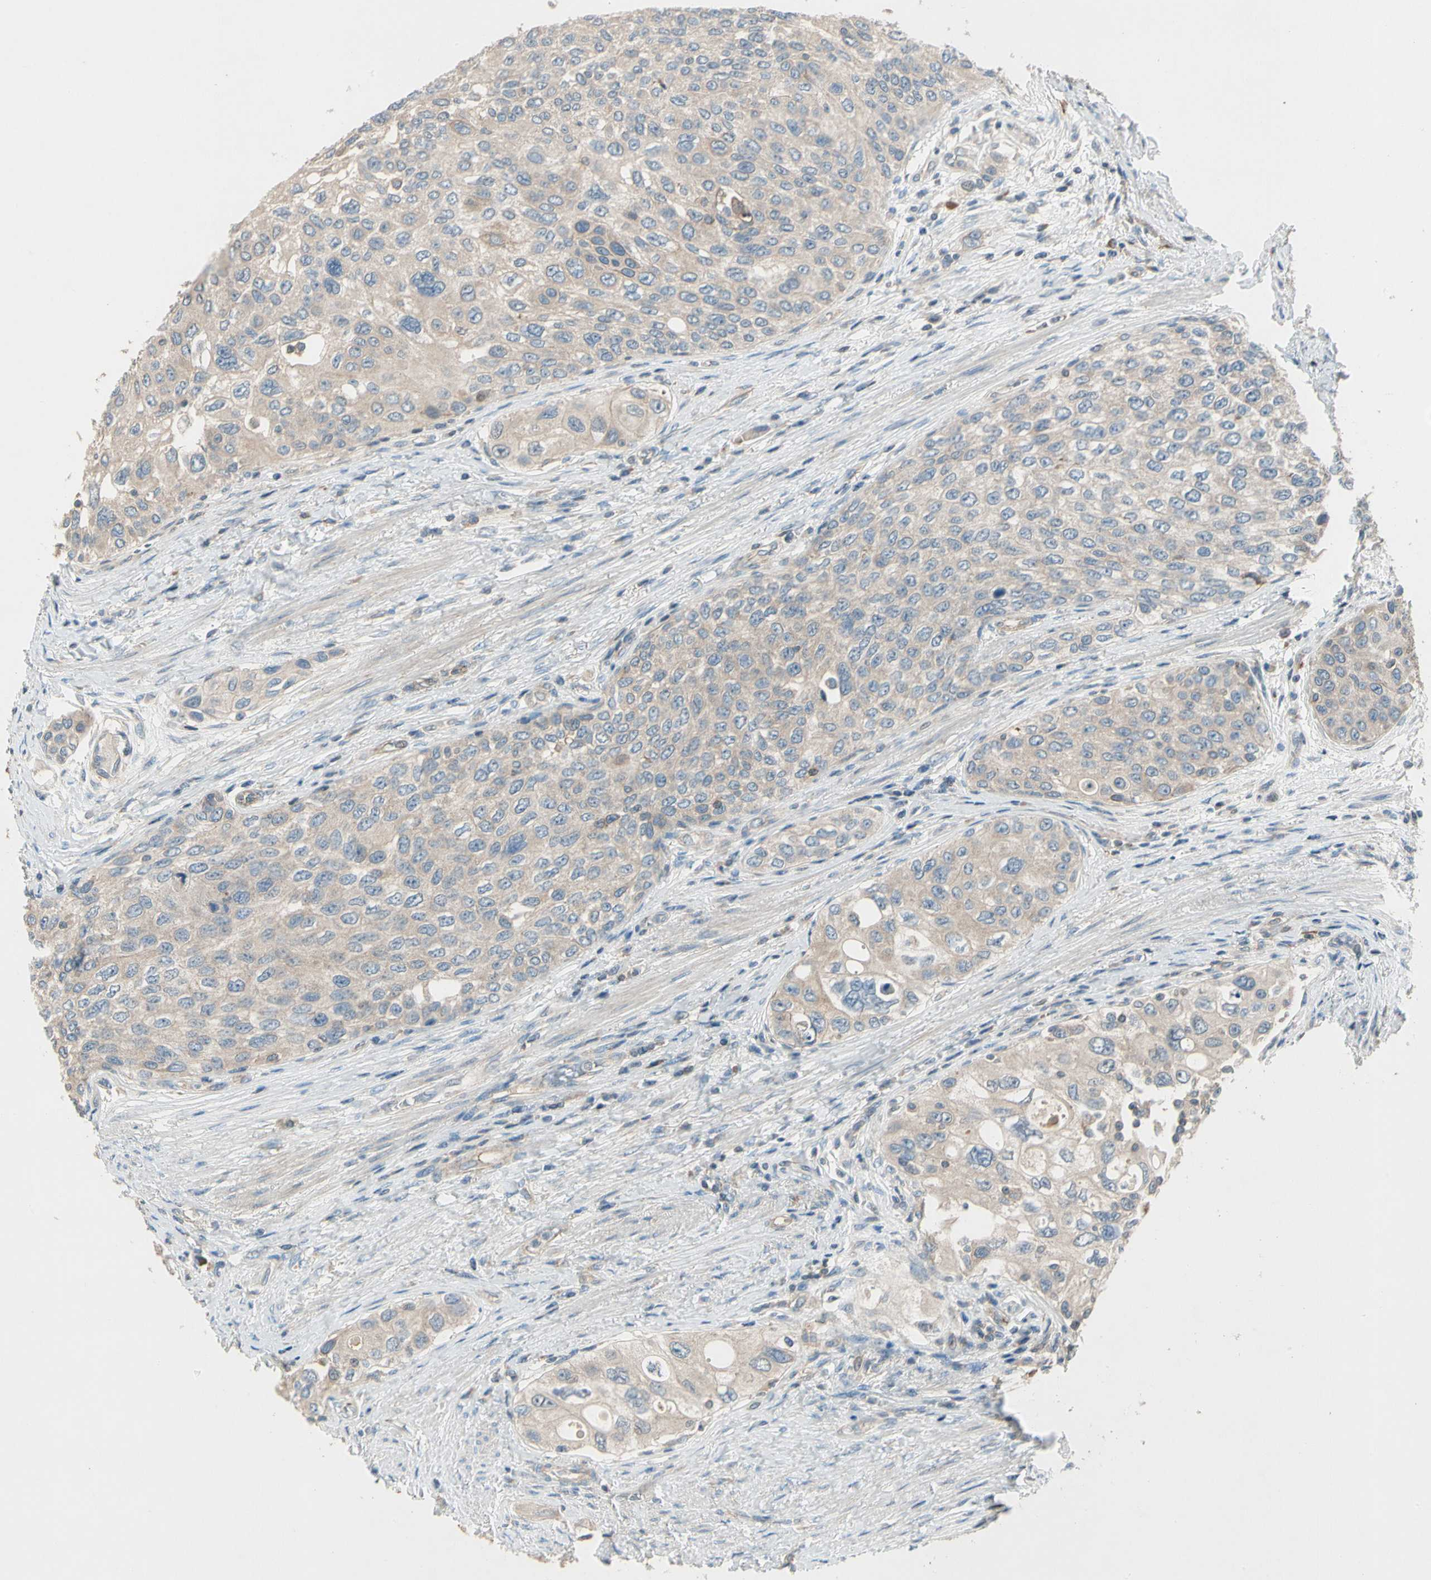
{"staining": {"intensity": "weak", "quantity": ">75%", "location": "cytoplasmic/membranous"}, "tissue": "urothelial cancer", "cell_type": "Tumor cells", "image_type": "cancer", "snomed": [{"axis": "morphology", "description": "Urothelial carcinoma, High grade"}, {"axis": "topography", "description": "Urinary bladder"}], "caption": "Tumor cells exhibit weak cytoplasmic/membranous staining in about >75% of cells in urothelial cancer.", "gene": "CDH6", "patient": {"sex": "female", "age": 56}}